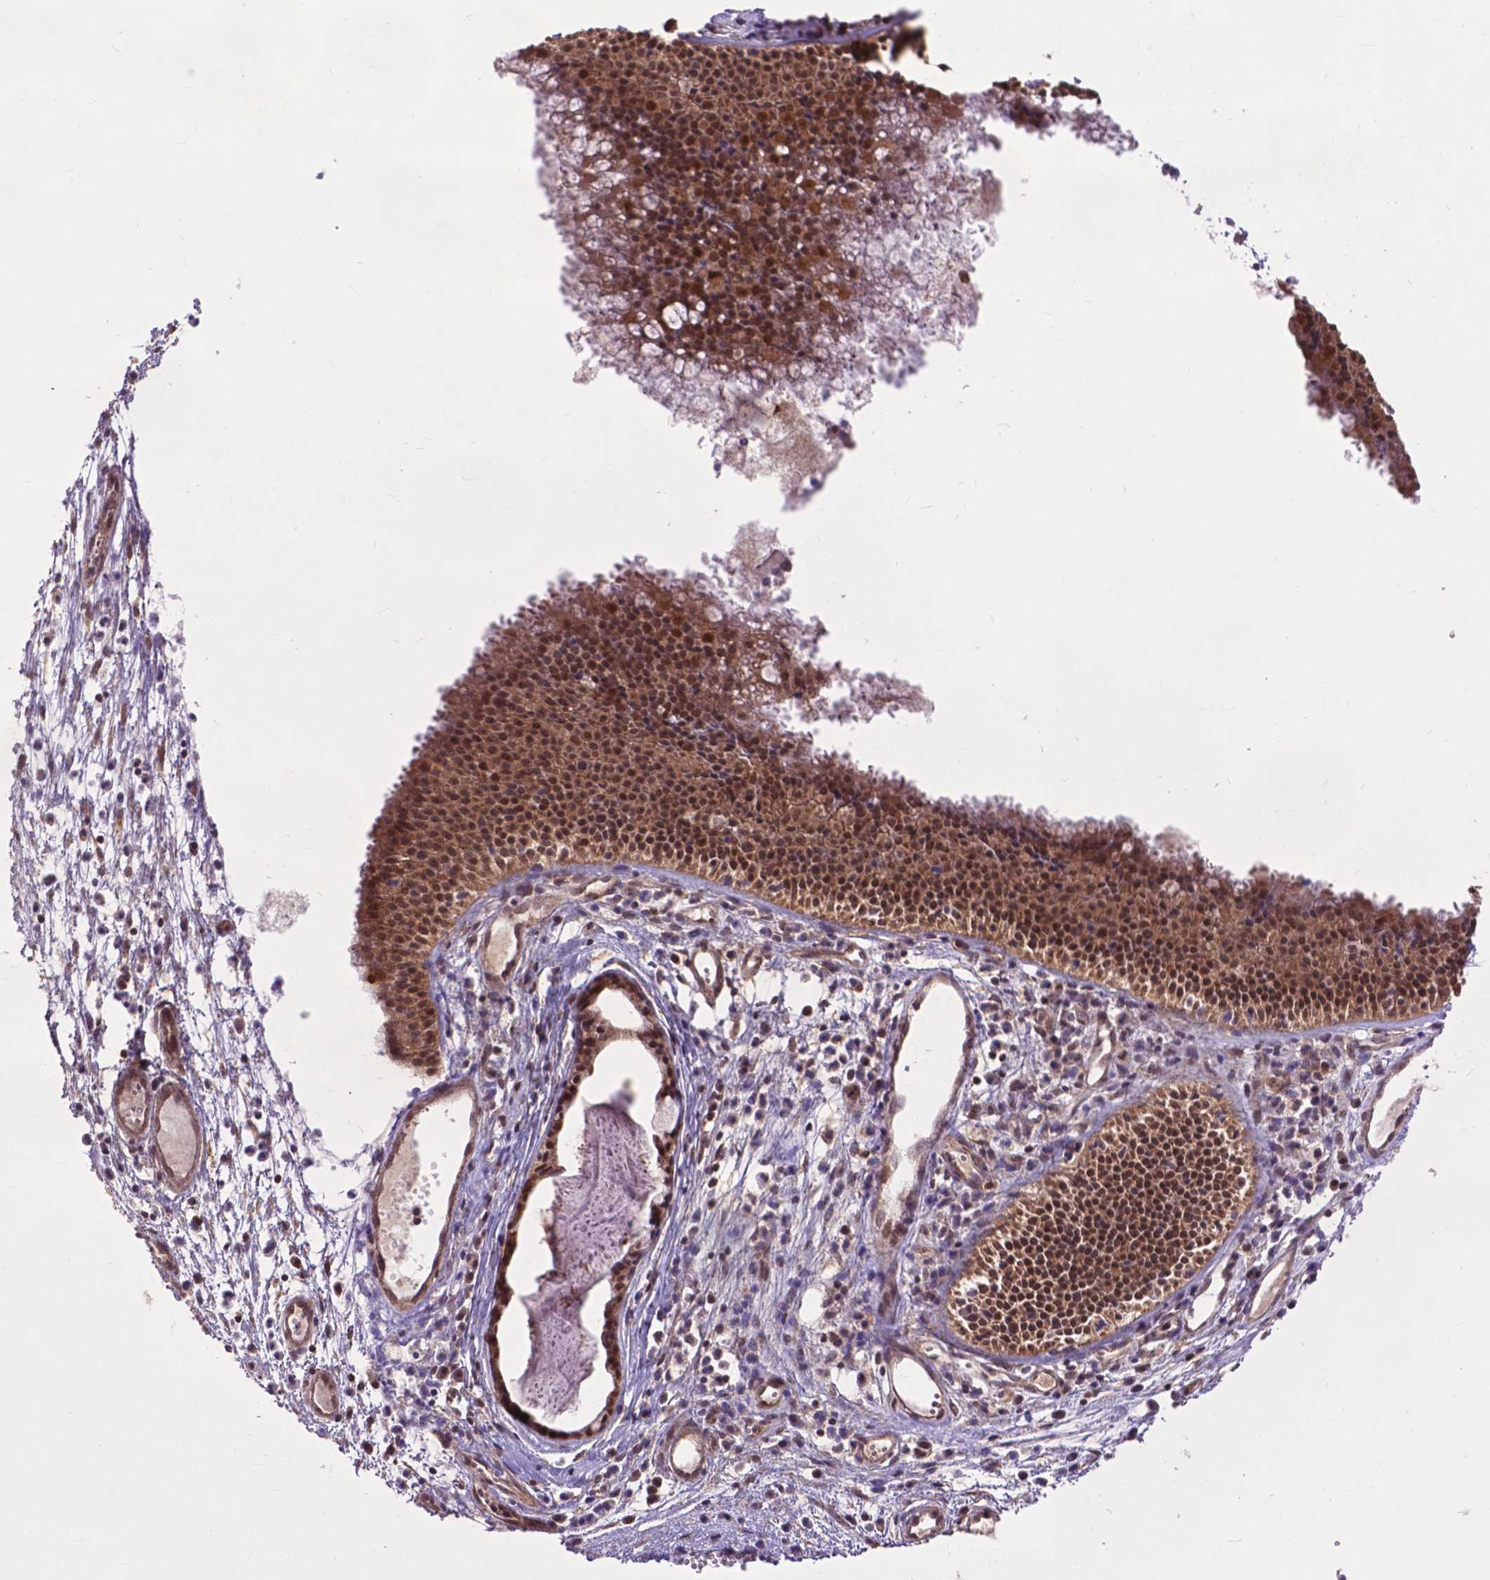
{"staining": {"intensity": "moderate", "quantity": ">75%", "location": "cytoplasmic/membranous,nuclear"}, "tissue": "nasopharynx", "cell_type": "Respiratory epithelial cells", "image_type": "normal", "snomed": [{"axis": "morphology", "description": "Normal tissue, NOS"}, {"axis": "topography", "description": "Nasopharynx"}], "caption": "High-power microscopy captured an immunohistochemistry (IHC) image of benign nasopharynx, revealing moderate cytoplasmic/membranous,nuclear staining in approximately >75% of respiratory epithelial cells.", "gene": "OTUB1", "patient": {"sex": "male", "age": 31}}